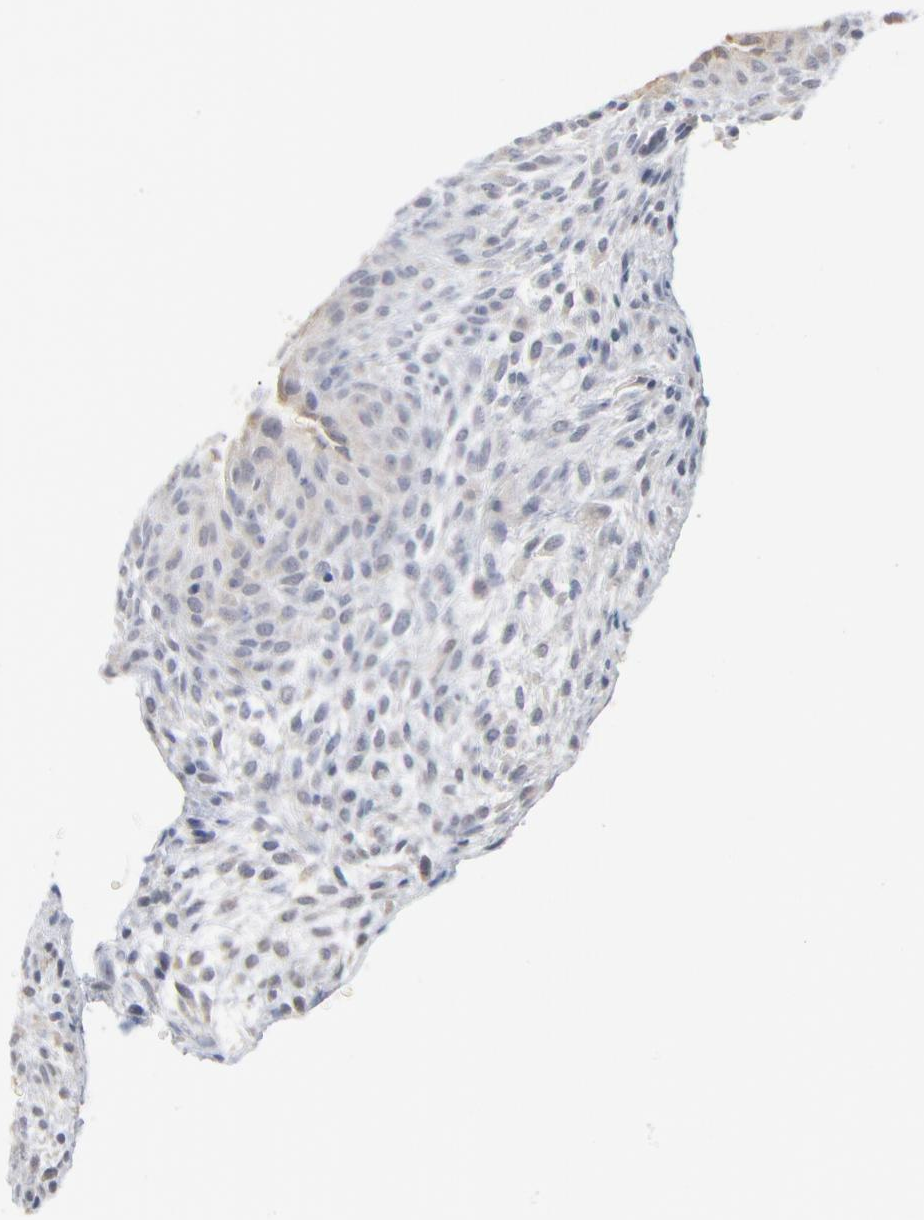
{"staining": {"intensity": "negative", "quantity": "none", "location": "none"}, "tissue": "glioma", "cell_type": "Tumor cells", "image_type": "cancer", "snomed": [{"axis": "morphology", "description": "Glioma, malignant, High grade"}, {"axis": "topography", "description": "Cerebral cortex"}], "caption": "The histopathology image displays no significant expression in tumor cells of malignant glioma (high-grade). (Brightfield microscopy of DAB IHC at high magnification).", "gene": "EPCAM", "patient": {"sex": "female", "age": 55}}